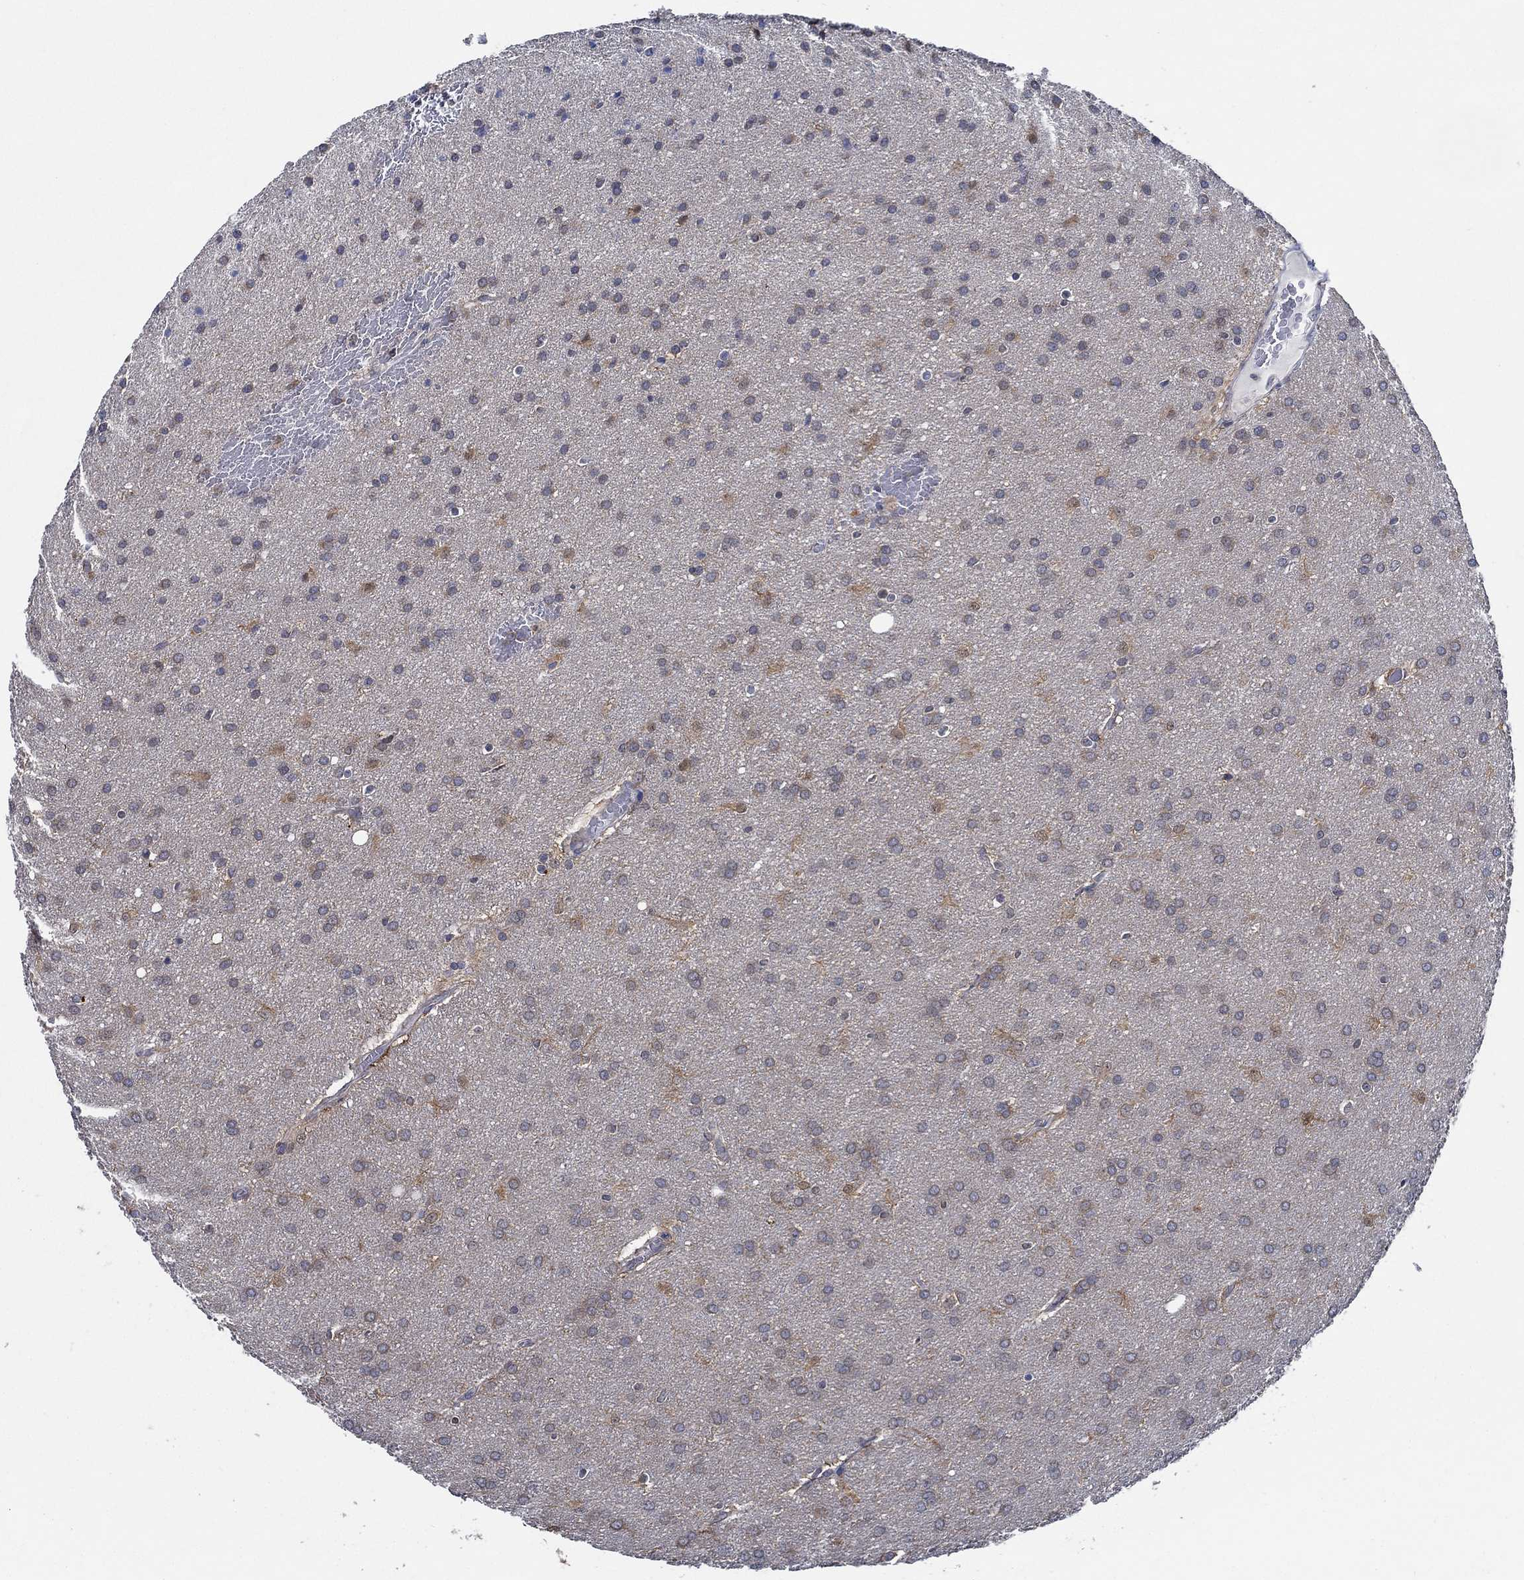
{"staining": {"intensity": "negative", "quantity": "none", "location": "none"}, "tissue": "glioma", "cell_type": "Tumor cells", "image_type": "cancer", "snomed": [{"axis": "morphology", "description": "Glioma, malignant, Low grade"}, {"axis": "topography", "description": "Brain"}], "caption": "IHC of glioma exhibits no expression in tumor cells.", "gene": "DACT1", "patient": {"sex": "female", "age": 32}}